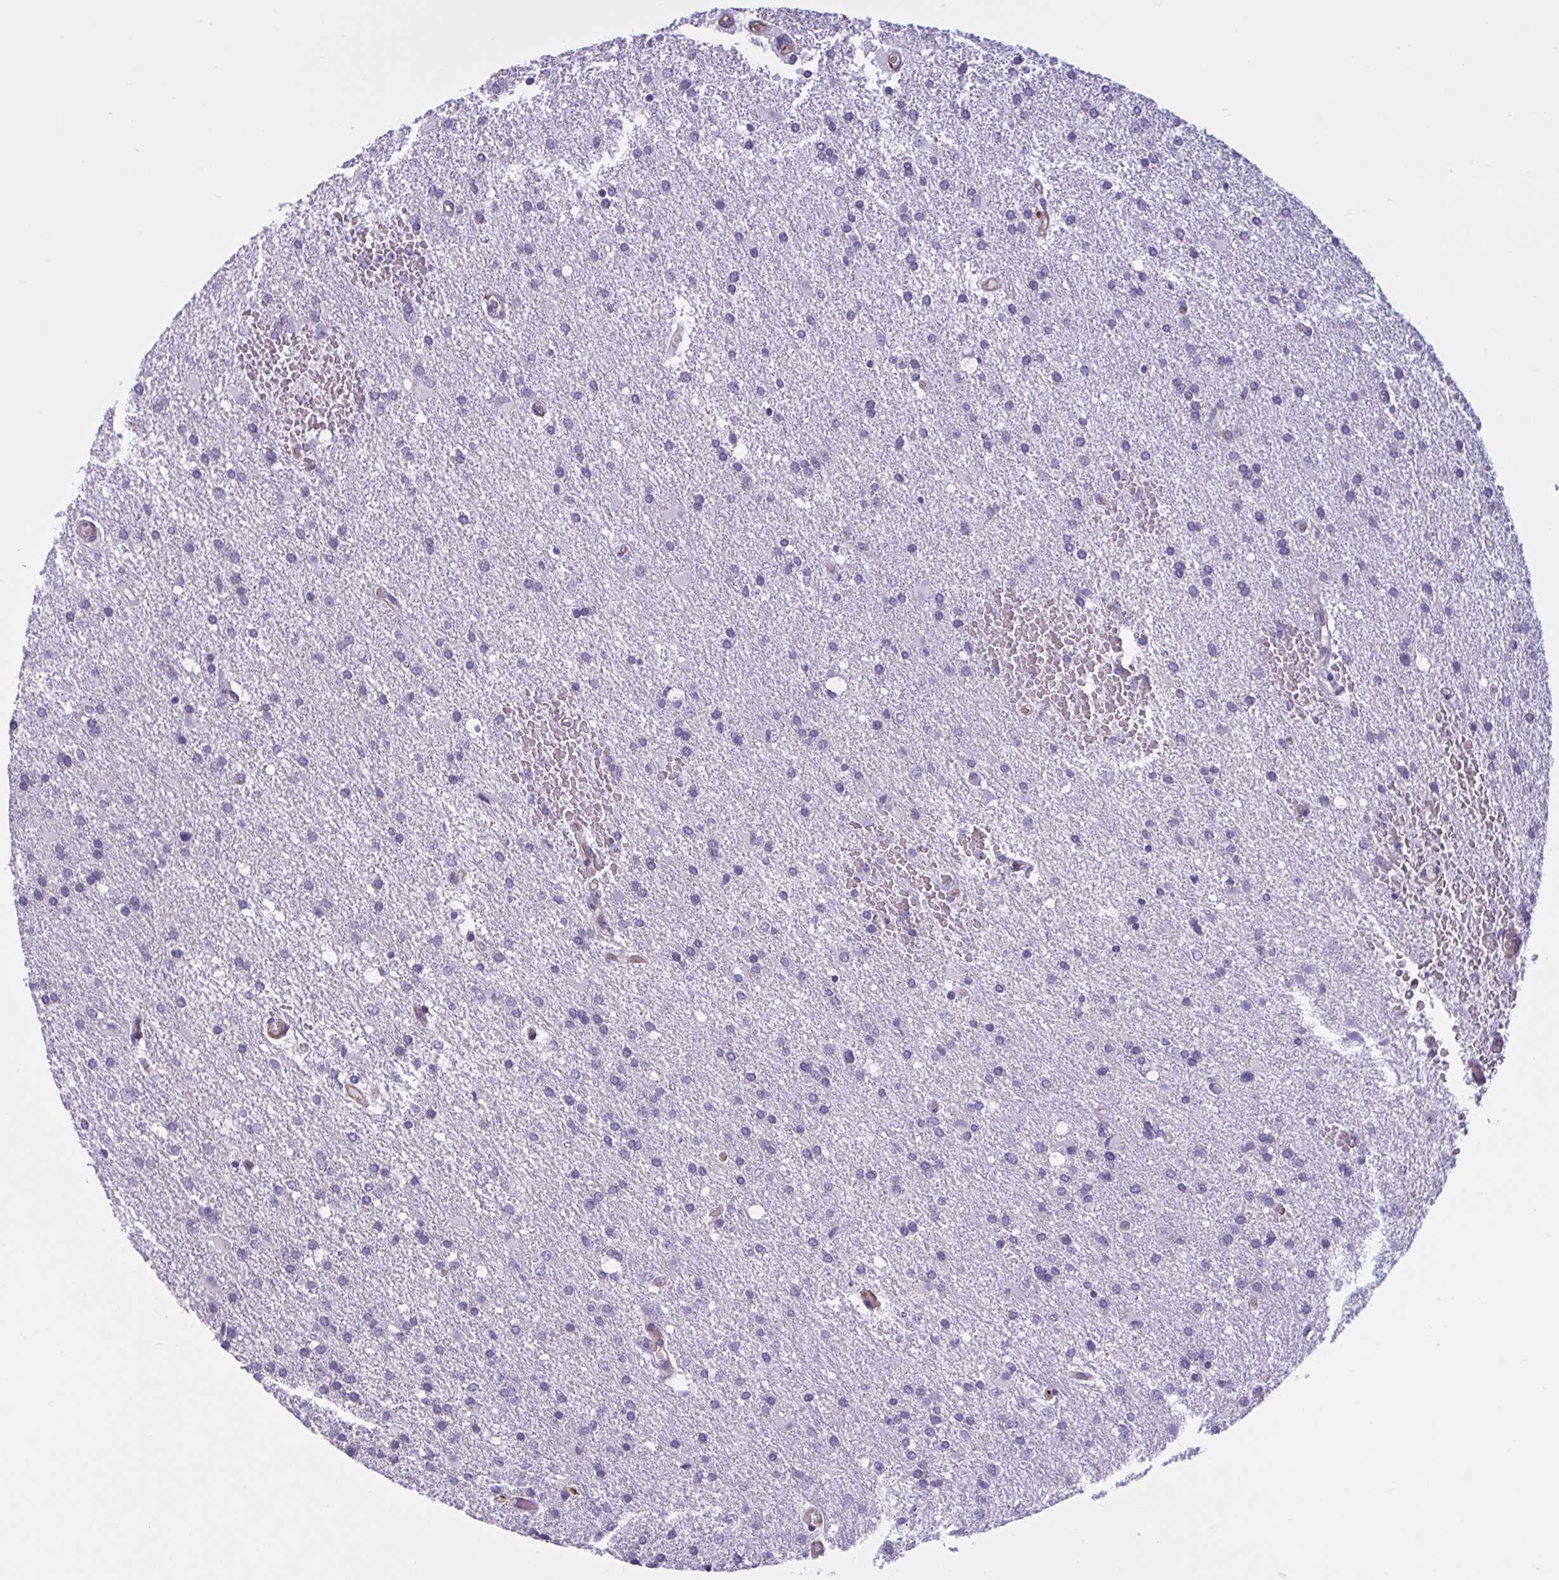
{"staining": {"intensity": "negative", "quantity": "none", "location": "none"}, "tissue": "glioma", "cell_type": "Tumor cells", "image_type": "cancer", "snomed": [{"axis": "morphology", "description": "Glioma, malignant, High grade"}, {"axis": "topography", "description": "Brain"}], "caption": "This is an immunohistochemistry image of human glioma. There is no expression in tumor cells.", "gene": "OR1L3", "patient": {"sex": "male", "age": 68}}